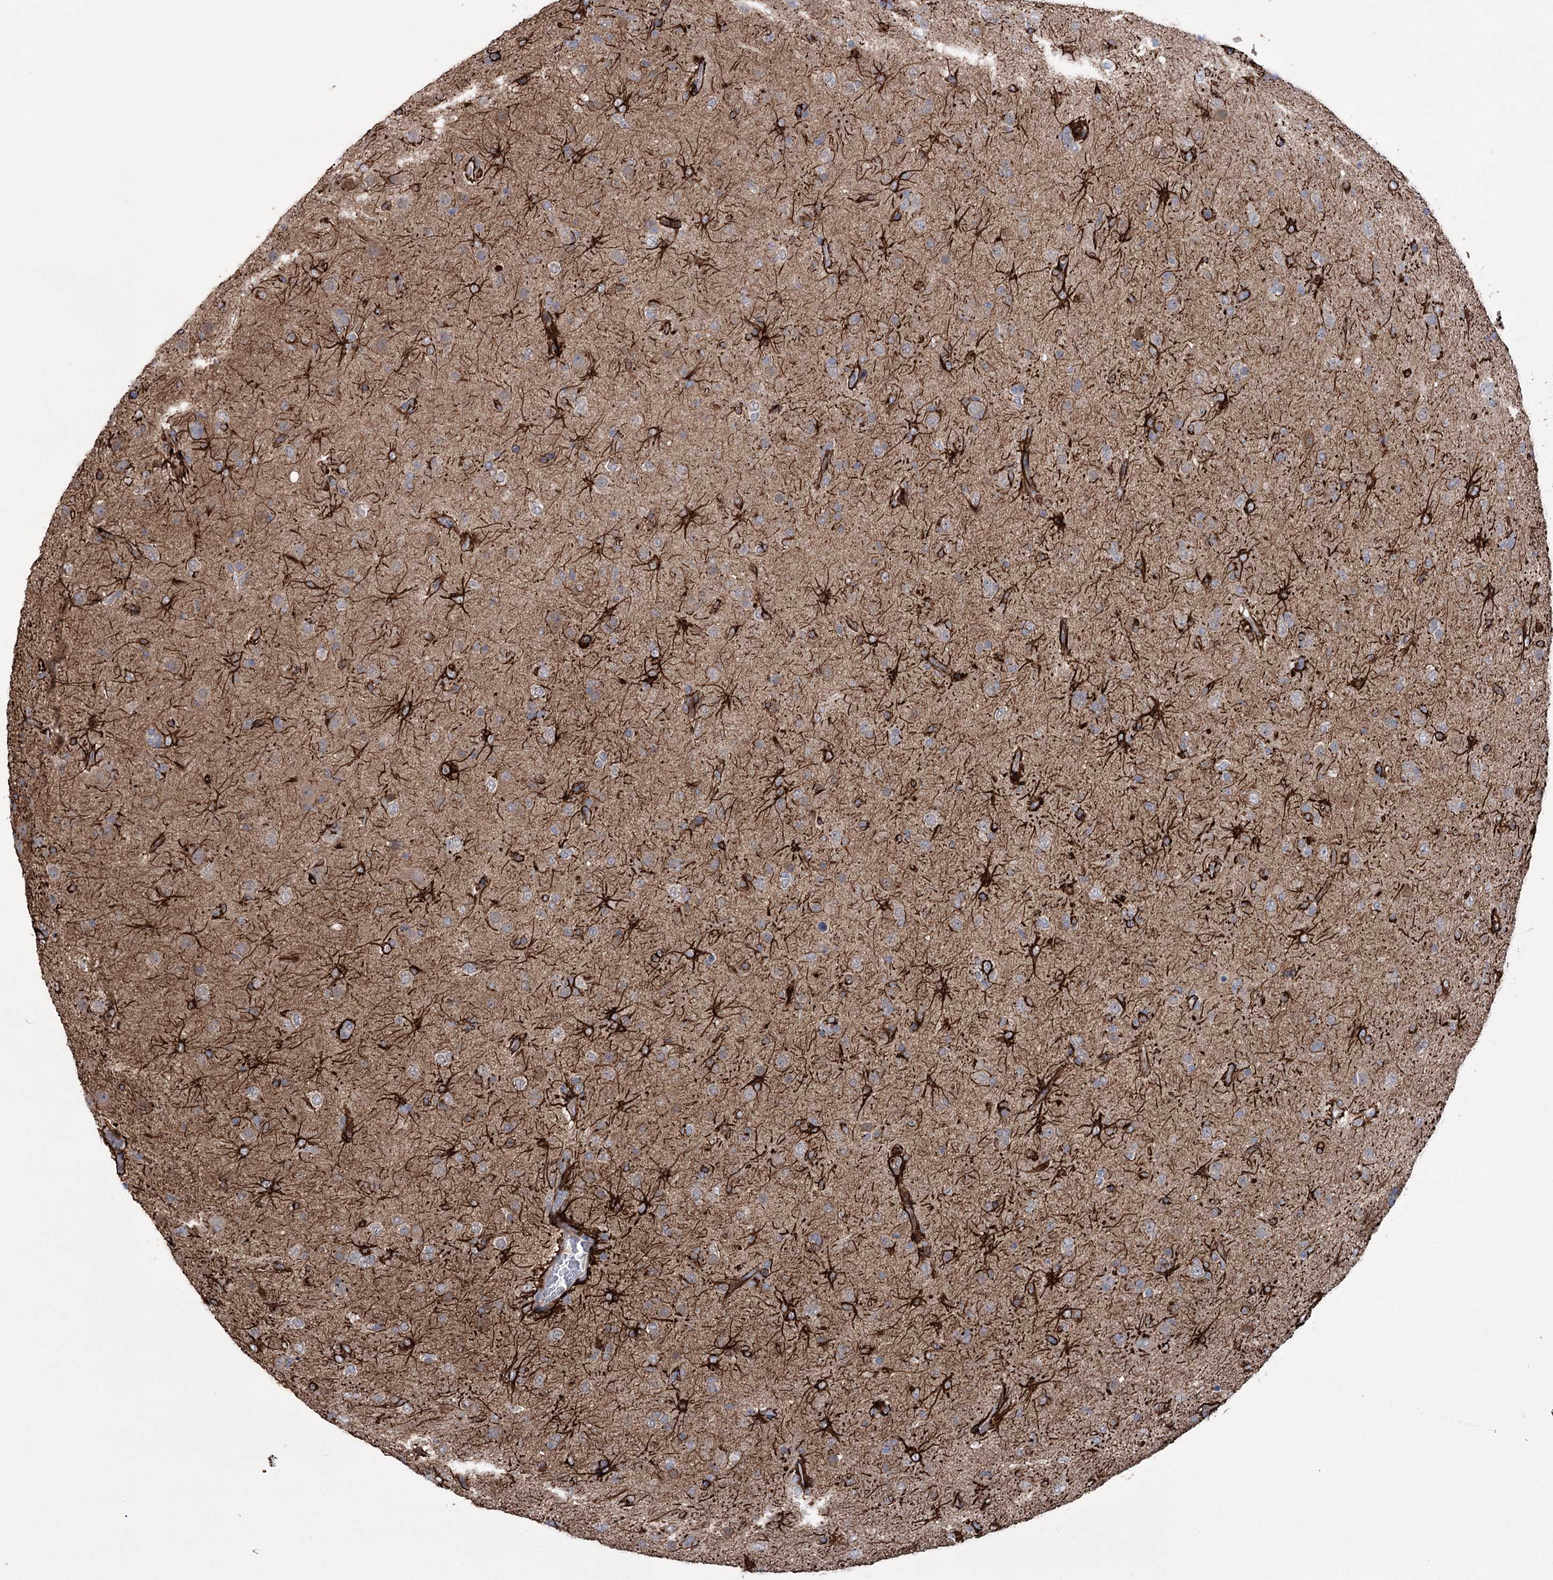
{"staining": {"intensity": "negative", "quantity": "none", "location": "none"}, "tissue": "glioma", "cell_type": "Tumor cells", "image_type": "cancer", "snomed": [{"axis": "morphology", "description": "Glioma, malignant, Low grade"}, {"axis": "topography", "description": "Brain"}], "caption": "Tumor cells are negative for protein expression in human malignant low-grade glioma.", "gene": "TRIM71", "patient": {"sex": "male", "age": 65}}